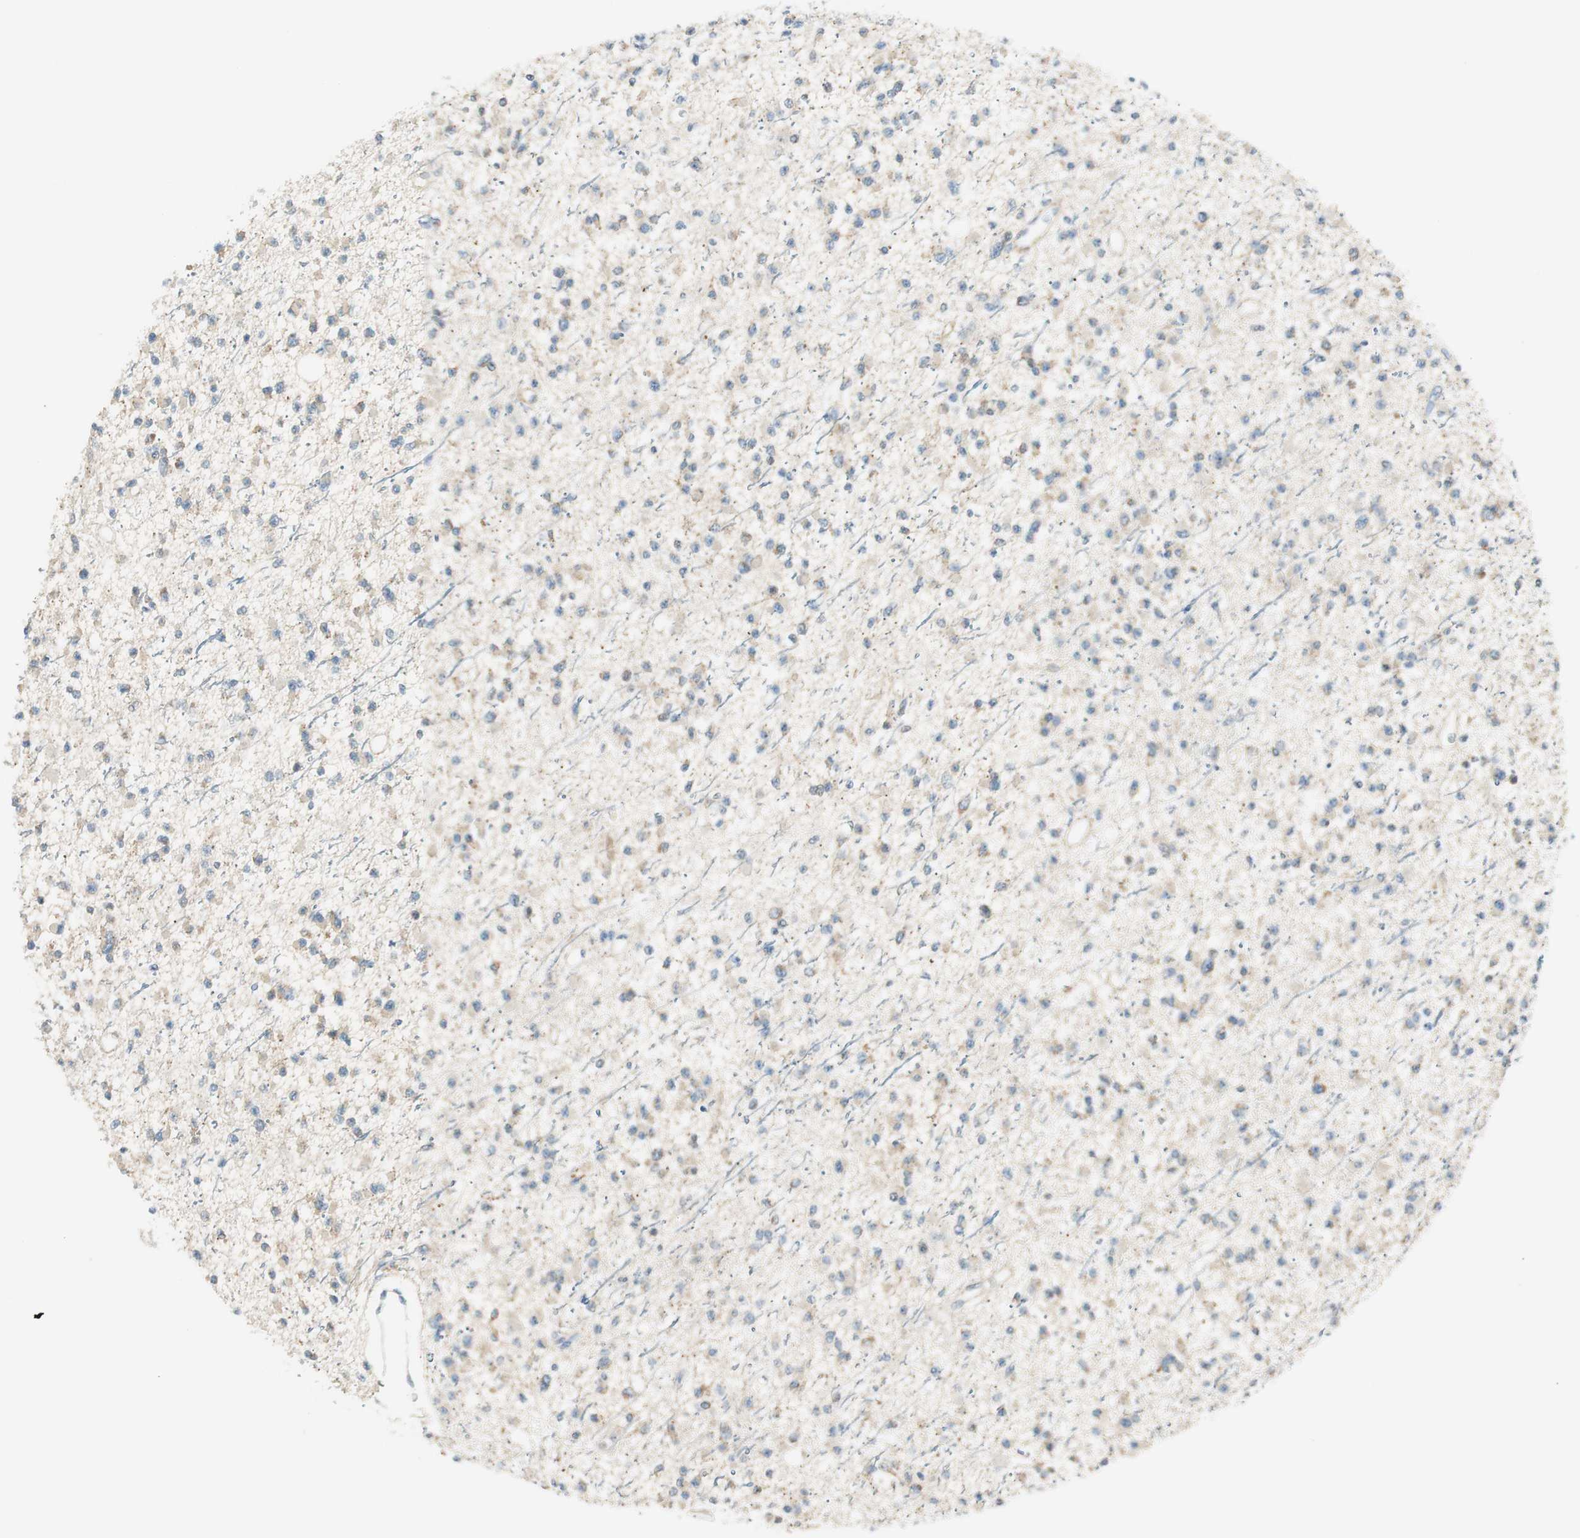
{"staining": {"intensity": "negative", "quantity": "none", "location": "none"}, "tissue": "glioma", "cell_type": "Tumor cells", "image_type": "cancer", "snomed": [{"axis": "morphology", "description": "Glioma, malignant, Low grade"}, {"axis": "topography", "description": "Brain"}], "caption": "The micrograph reveals no significant expression in tumor cells of glioma.", "gene": "TACR3", "patient": {"sex": "female", "age": 22}}